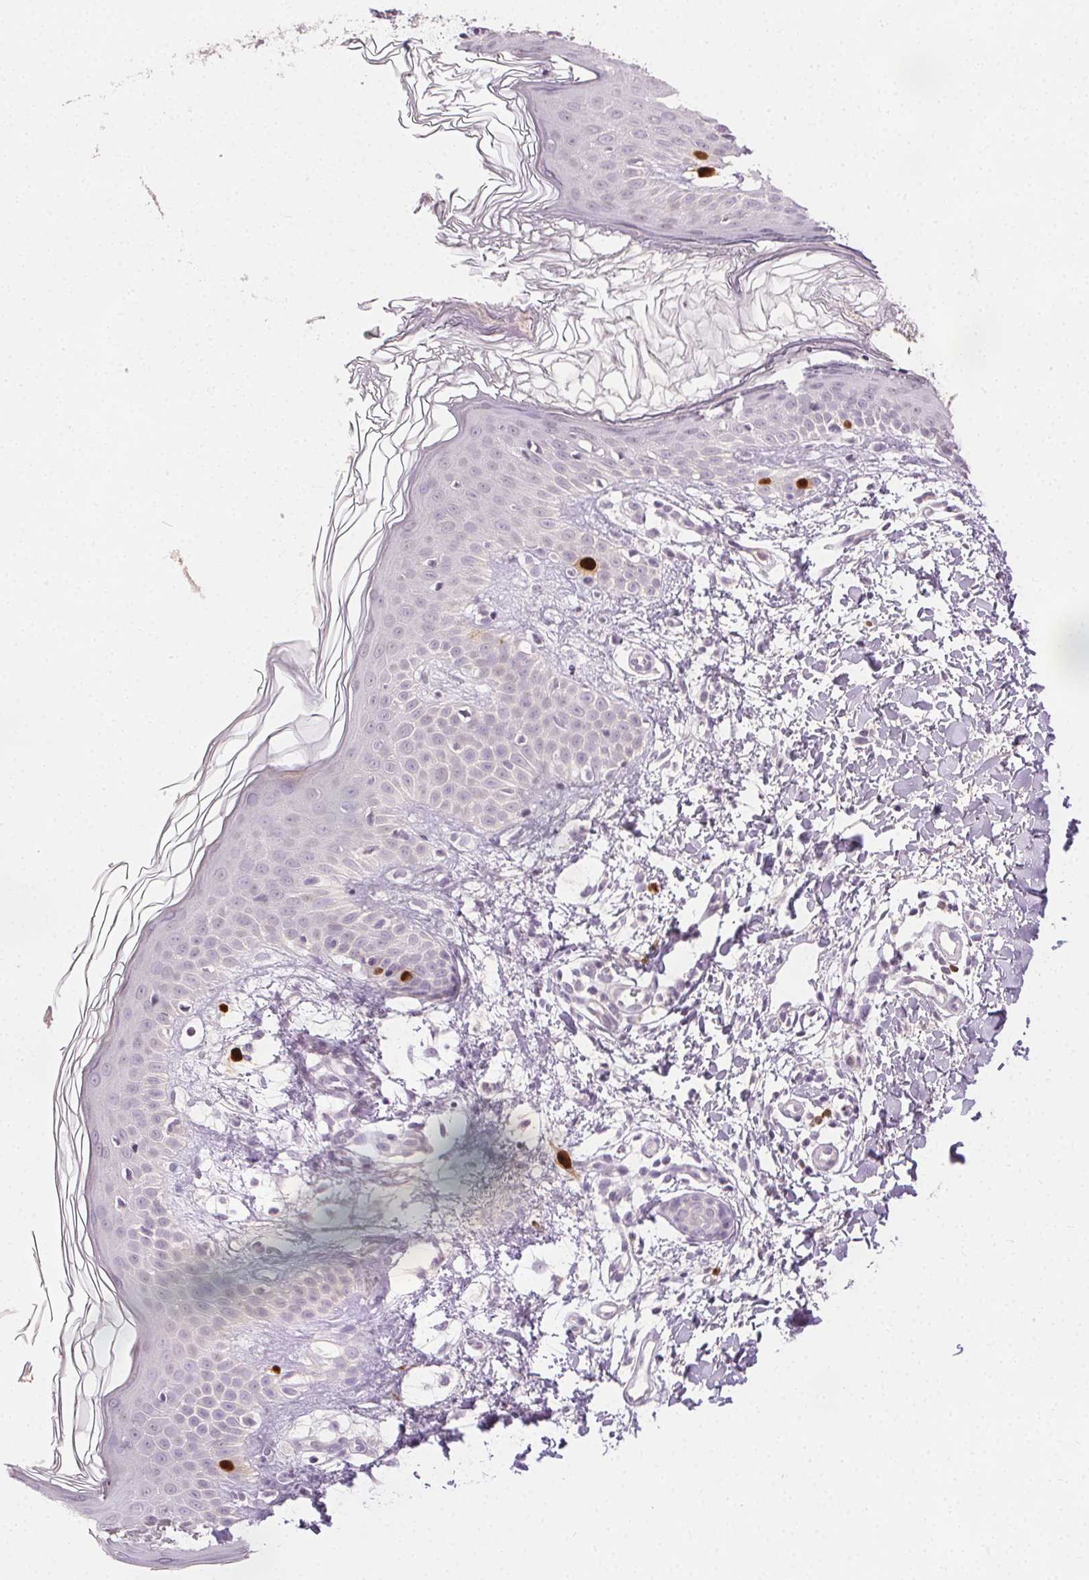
{"staining": {"intensity": "moderate", "quantity": "<25%", "location": "nuclear"}, "tissue": "skin cancer", "cell_type": "Tumor cells", "image_type": "cancer", "snomed": [{"axis": "morphology", "description": "Basal cell carcinoma"}, {"axis": "topography", "description": "Skin"}], "caption": "Protein staining of skin cancer (basal cell carcinoma) tissue demonstrates moderate nuclear positivity in about <25% of tumor cells. The staining was performed using DAB, with brown indicating positive protein expression. Nuclei are stained blue with hematoxylin.", "gene": "ANLN", "patient": {"sex": "female", "age": 51}}